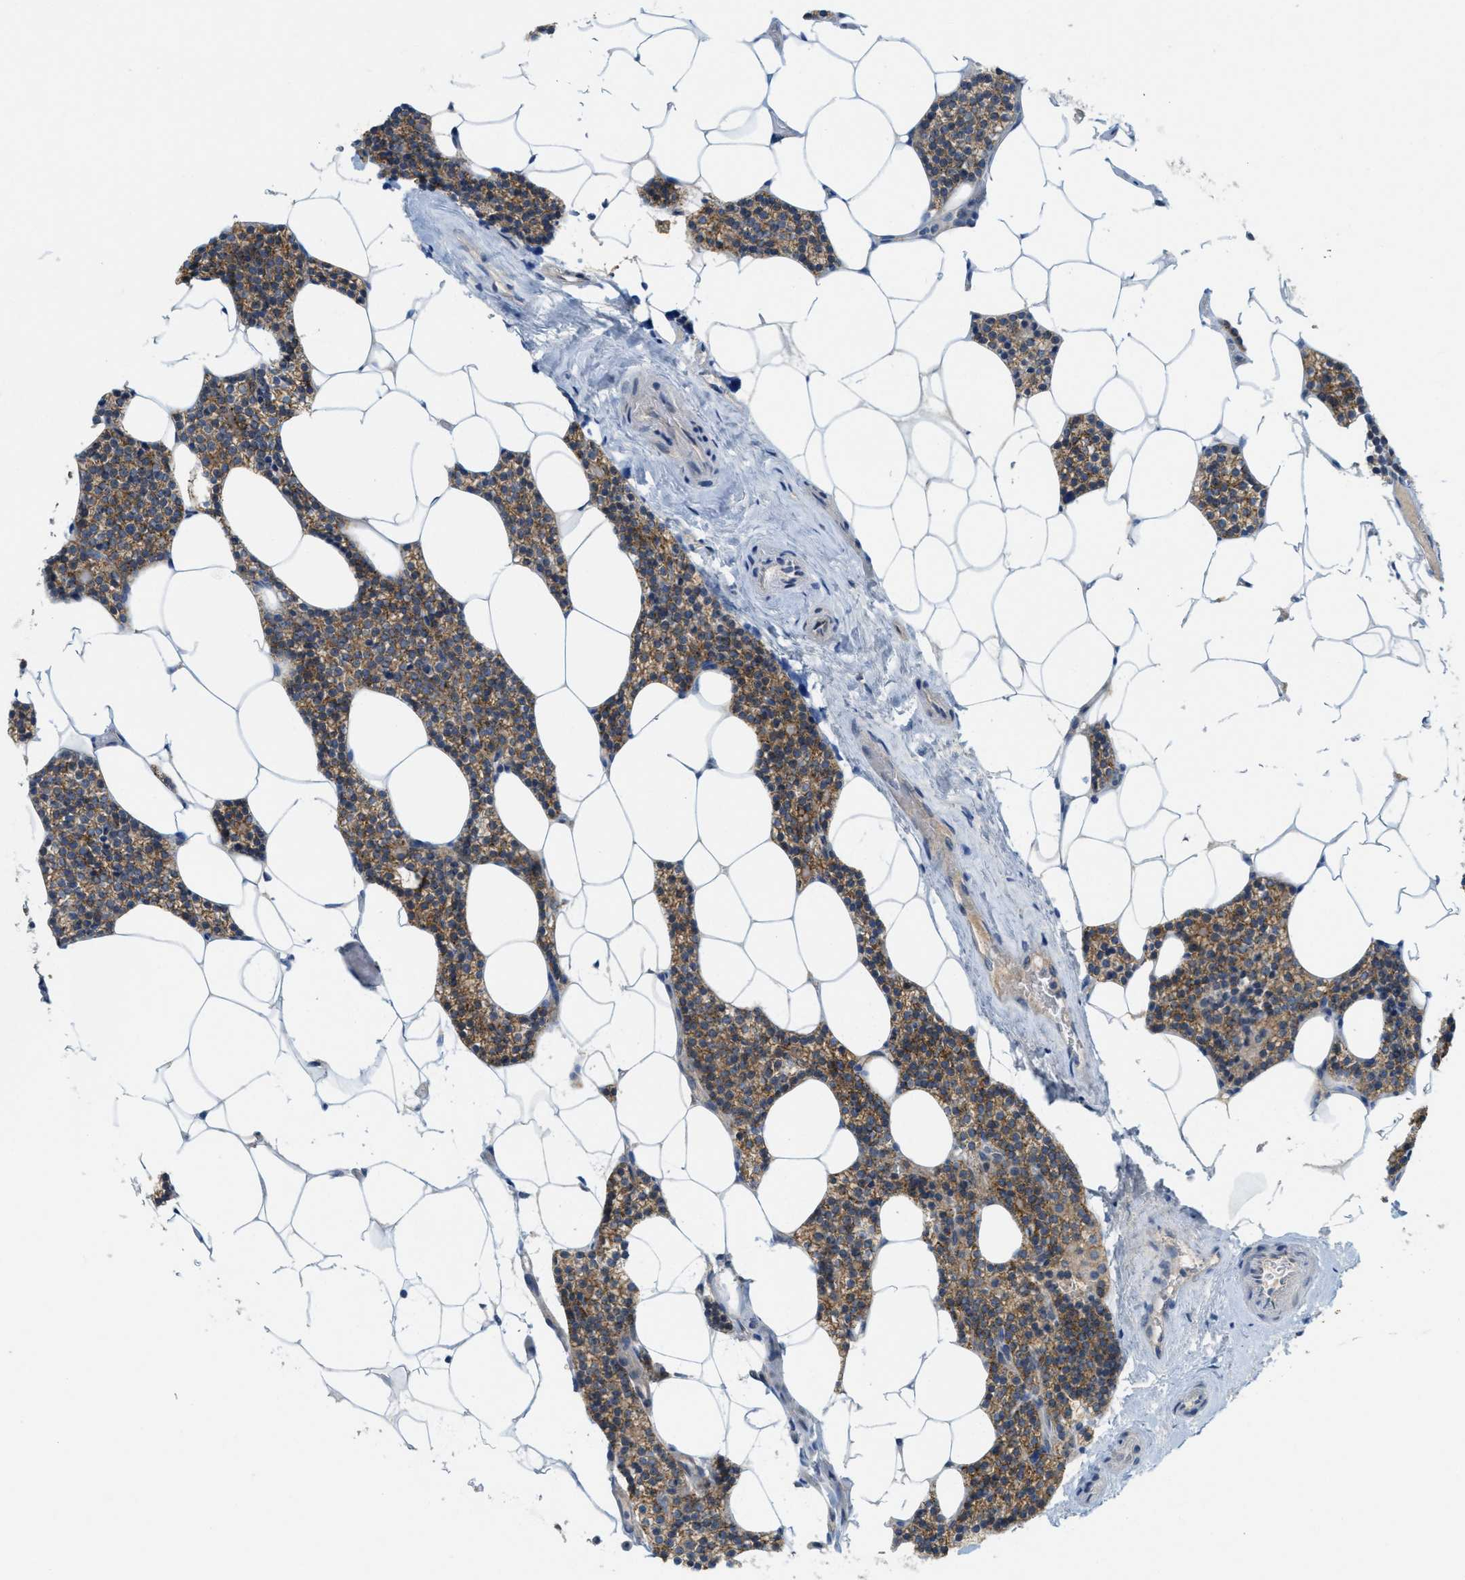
{"staining": {"intensity": "moderate", "quantity": ">75%", "location": "cytoplasmic/membranous"}, "tissue": "parathyroid gland", "cell_type": "Glandular cells", "image_type": "normal", "snomed": [{"axis": "morphology", "description": "Normal tissue, NOS"}, {"axis": "morphology", "description": "Adenoma, NOS"}, {"axis": "topography", "description": "Parathyroid gland"}], "caption": "Immunohistochemical staining of benign parathyroid gland exhibits >75% levels of moderate cytoplasmic/membranous protein staining in approximately >75% of glandular cells.", "gene": "ZFYVE9", "patient": {"sex": "female", "age": 70}}